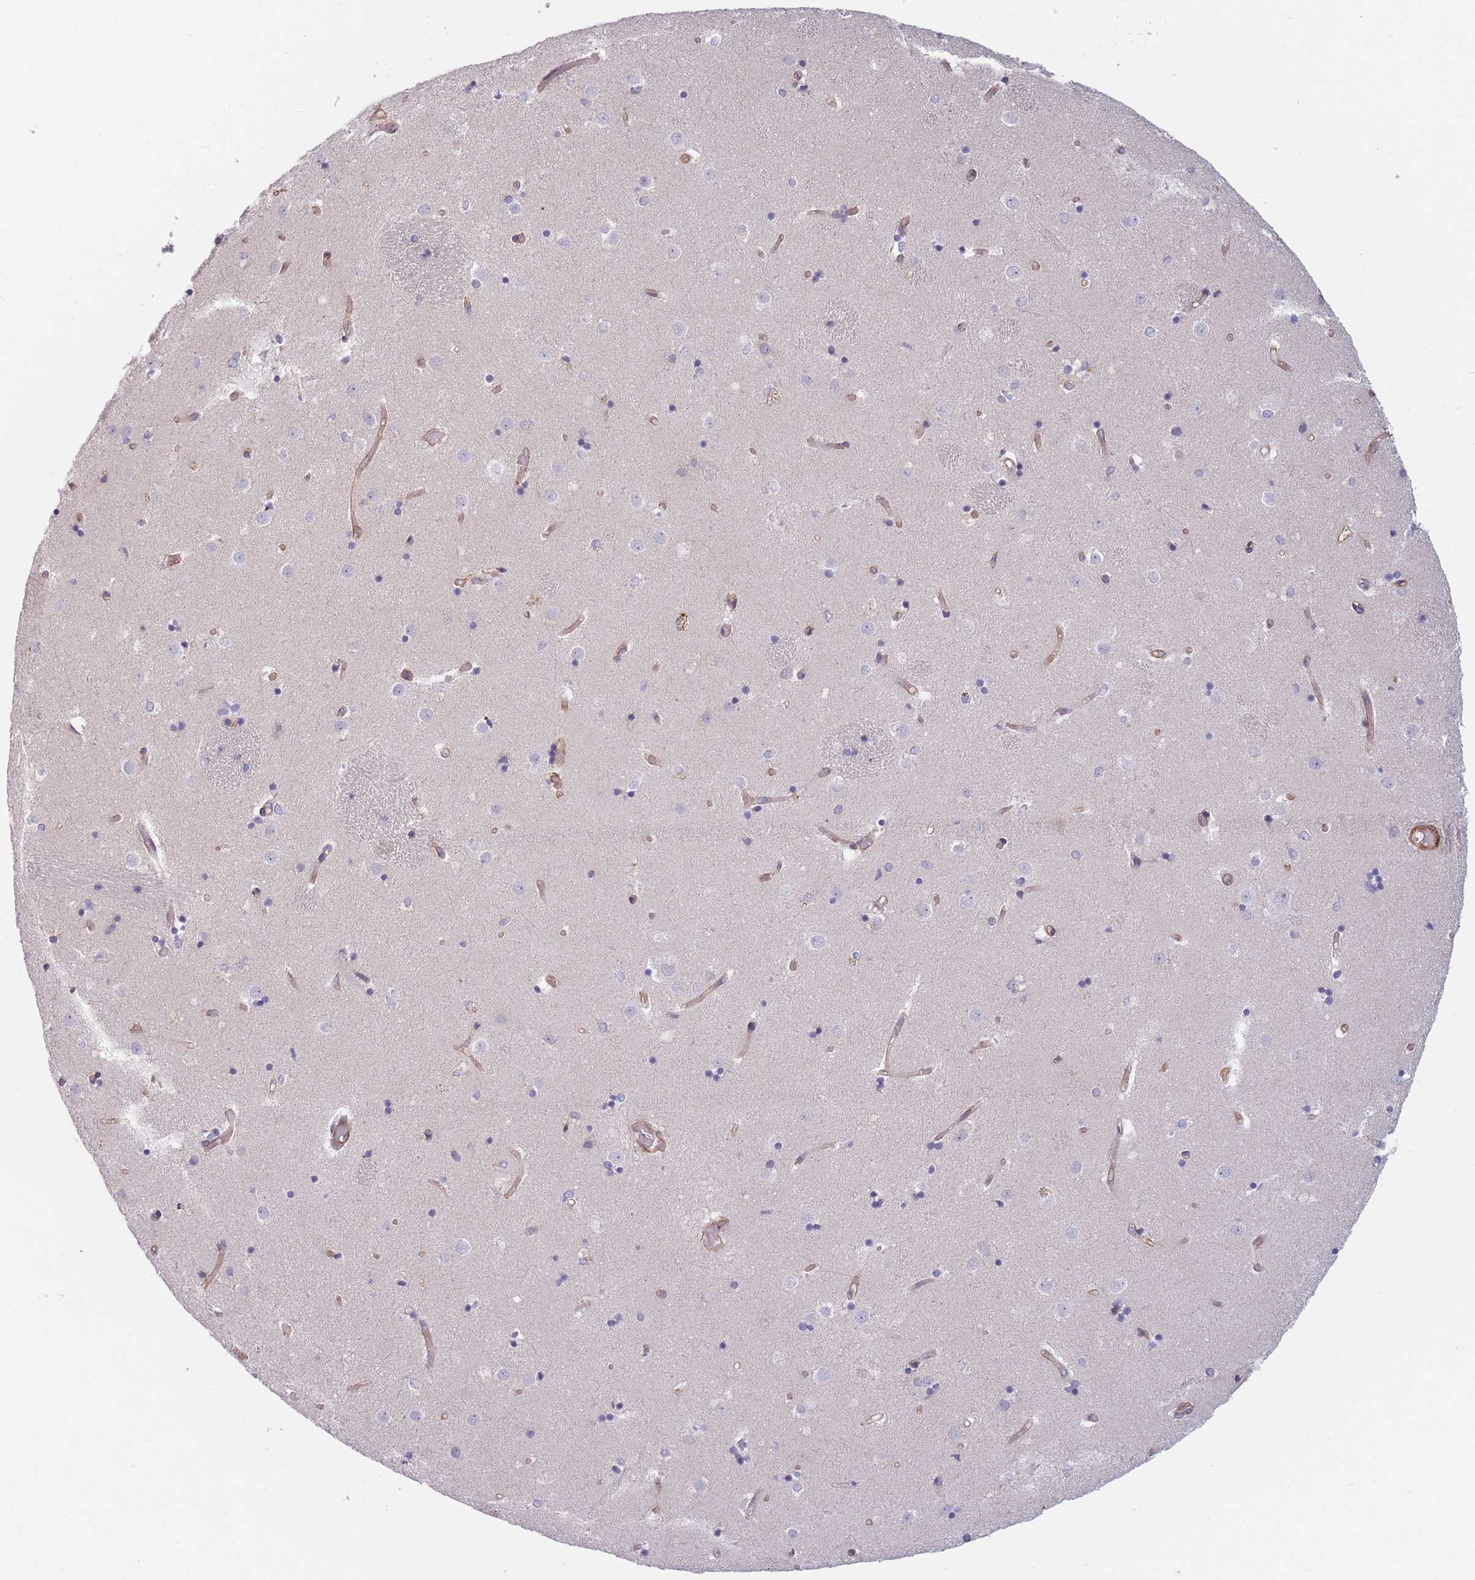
{"staining": {"intensity": "negative", "quantity": "none", "location": "none"}, "tissue": "caudate", "cell_type": "Glial cells", "image_type": "normal", "snomed": [{"axis": "morphology", "description": "Normal tissue, NOS"}, {"axis": "topography", "description": "Lateral ventricle wall"}], "caption": "Photomicrograph shows no significant protein staining in glial cells of benign caudate.", "gene": "SLC7A6", "patient": {"sex": "female", "age": 52}}